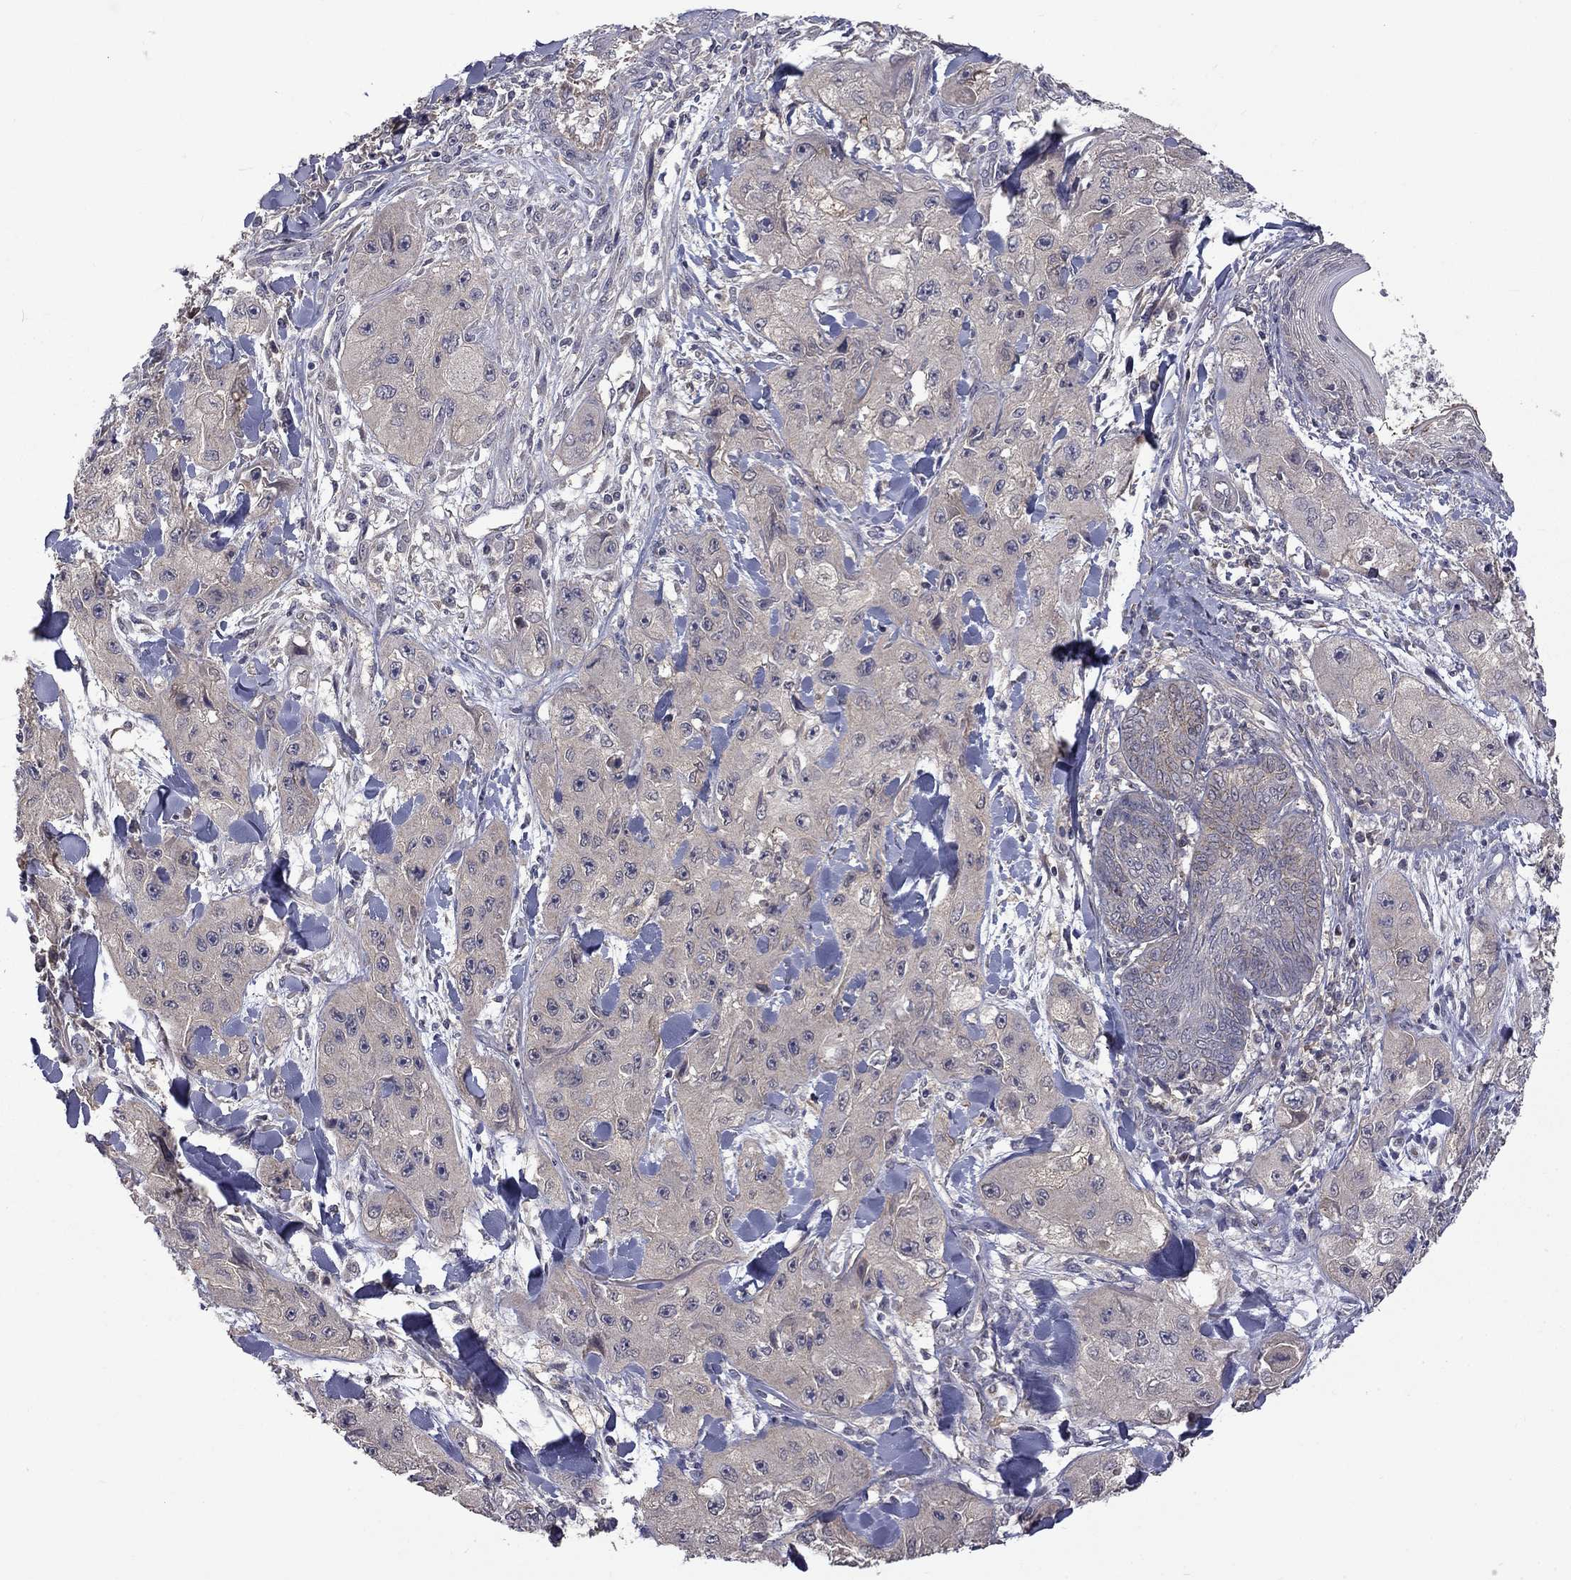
{"staining": {"intensity": "negative", "quantity": "none", "location": "none"}, "tissue": "skin cancer", "cell_type": "Tumor cells", "image_type": "cancer", "snomed": [{"axis": "morphology", "description": "Squamous cell carcinoma, NOS"}, {"axis": "topography", "description": "Skin"}, {"axis": "topography", "description": "Subcutis"}], "caption": "Image shows no significant protein positivity in tumor cells of skin cancer. (Brightfield microscopy of DAB (3,3'-diaminobenzidine) immunohistochemistry at high magnification).", "gene": "SLC39A14", "patient": {"sex": "male", "age": 73}}